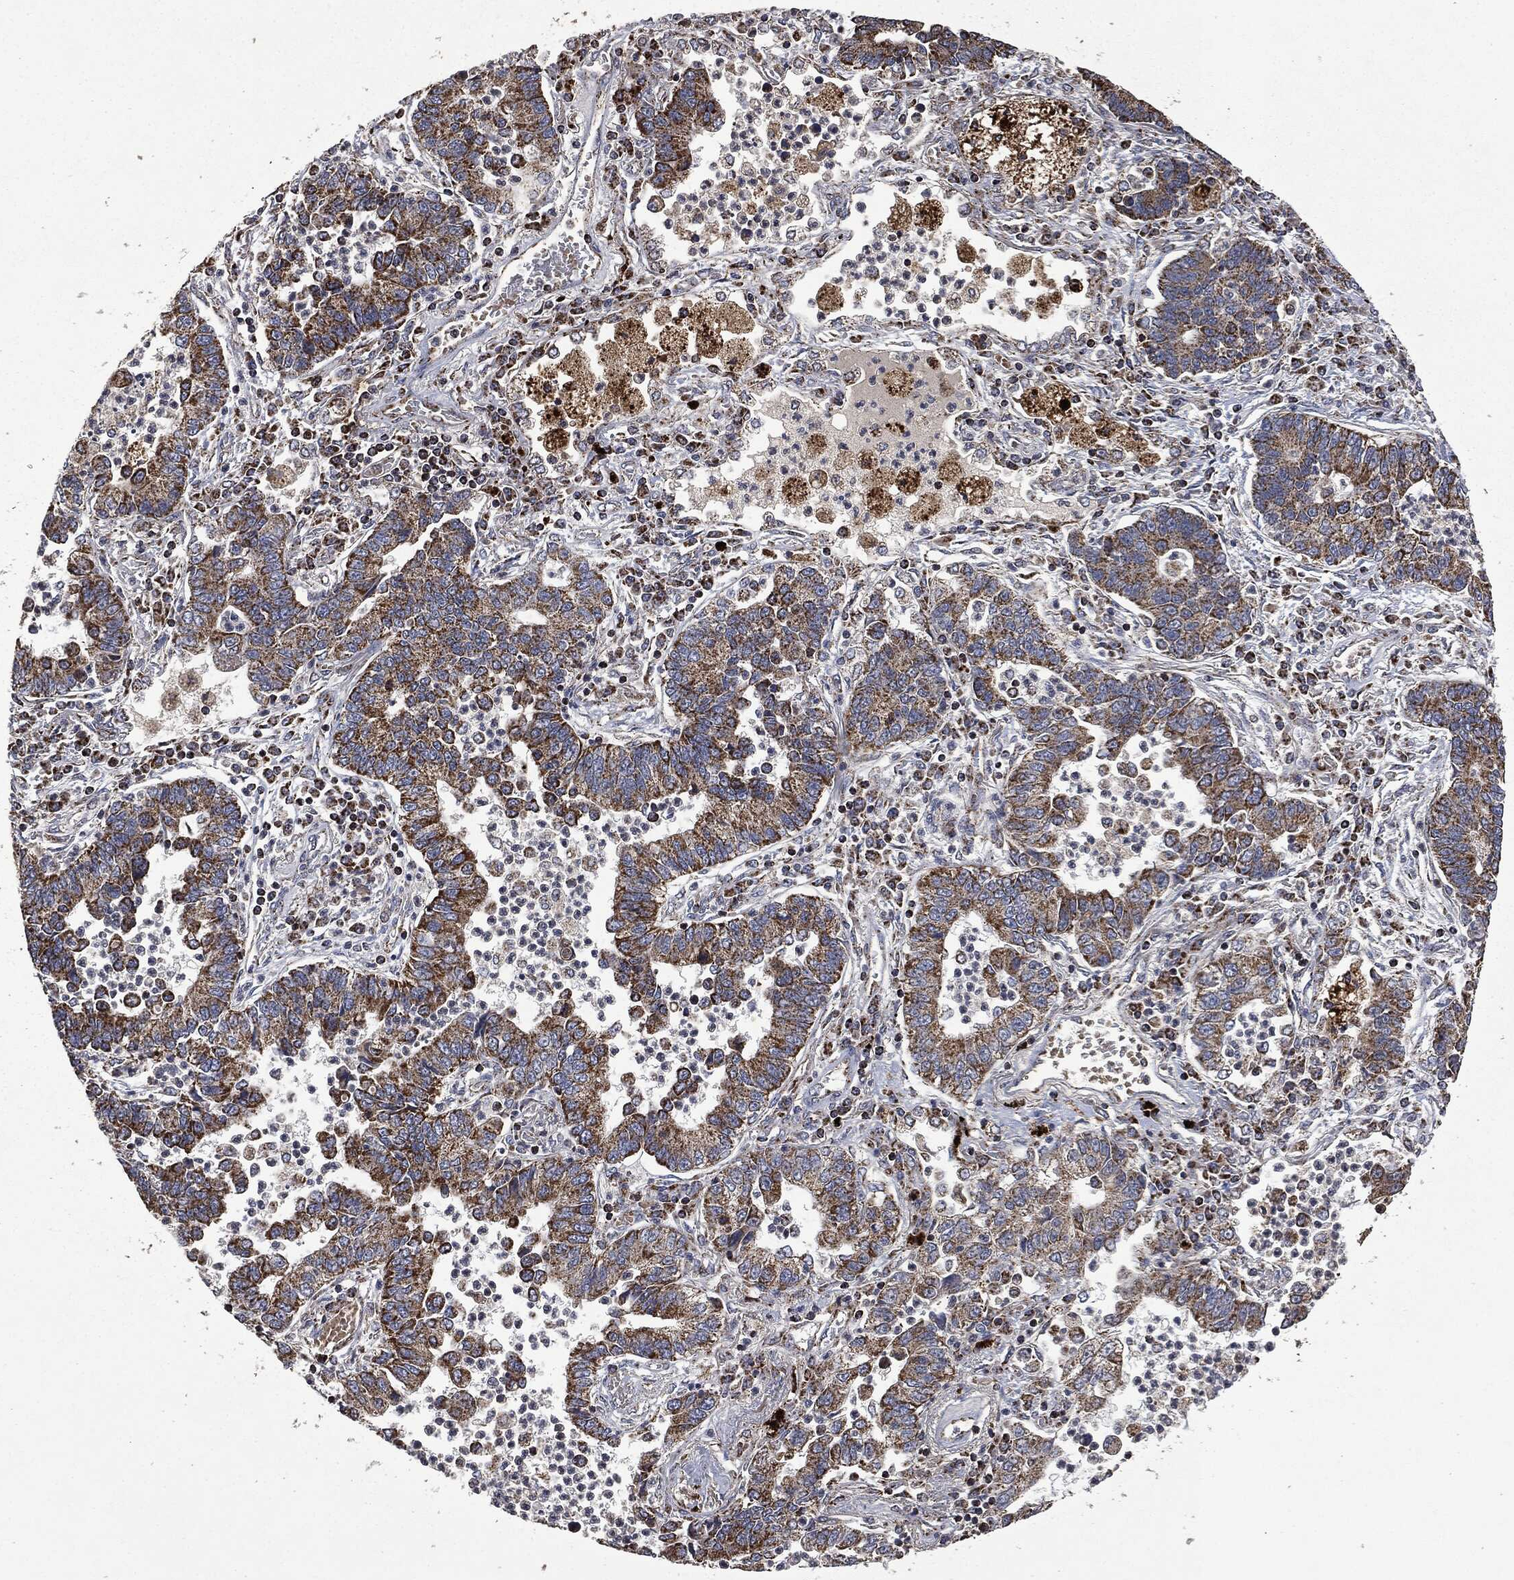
{"staining": {"intensity": "strong", "quantity": ">75%", "location": "cytoplasmic/membranous"}, "tissue": "lung cancer", "cell_type": "Tumor cells", "image_type": "cancer", "snomed": [{"axis": "morphology", "description": "Adenocarcinoma, NOS"}, {"axis": "topography", "description": "Lung"}], "caption": "Immunohistochemical staining of human lung cancer reveals high levels of strong cytoplasmic/membranous positivity in approximately >75% of tumor cells. The protein of interest is shown in brown color, while the nuclei are stained blue.", "gene": "RYK", "patient": {"sex": "female", "age": 57}}